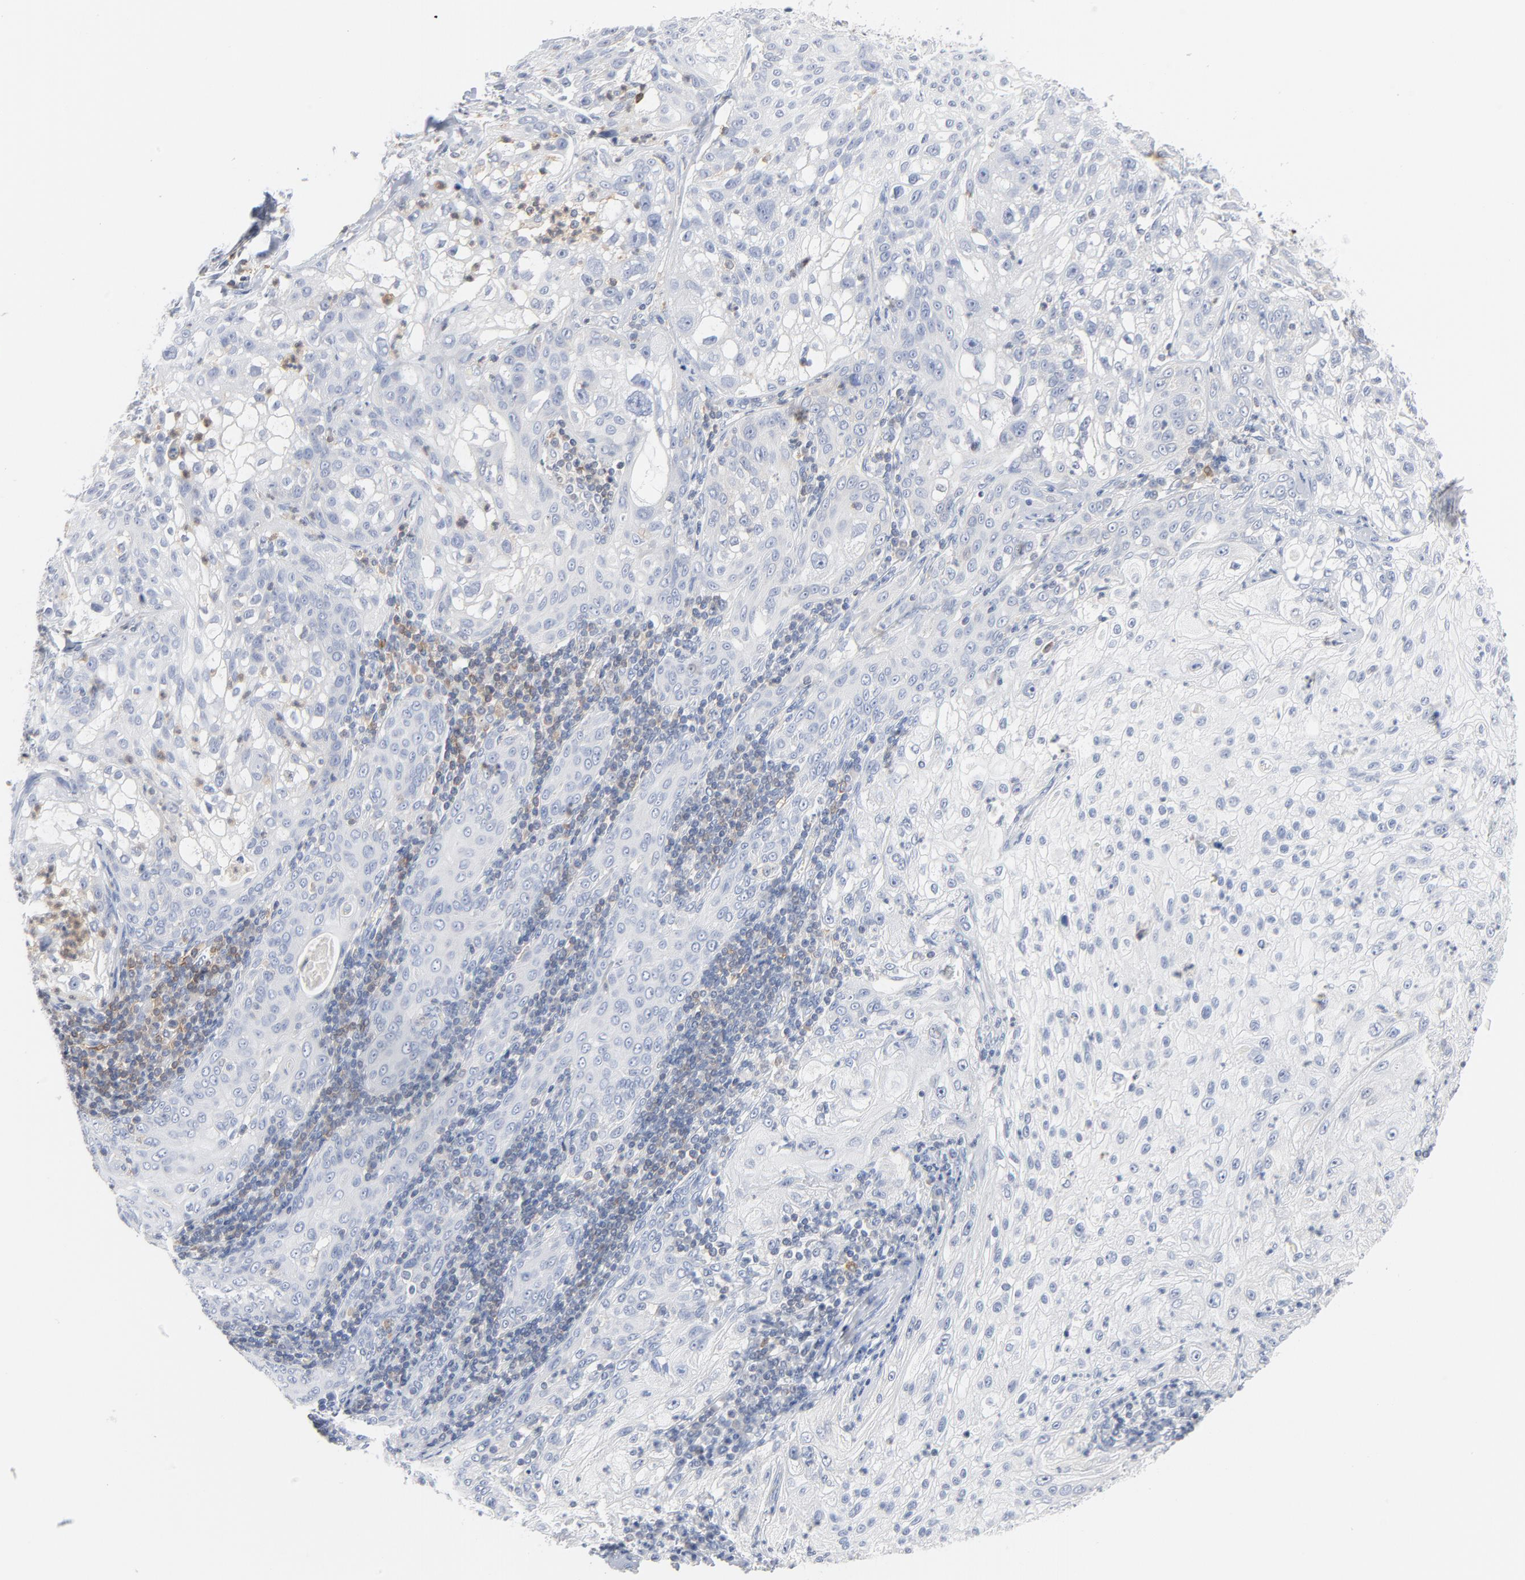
{"staining": {"intensity": "negative", "quantity": "none", "location": "none"}, "tissue": "lung cancer", "cell_type": "Tumor cells", "image_type": "cancer", "snomed": [{"axis": "morphology", "description": "Inflammation, NOS"}, {"axis": "morphology", "description": "Squamous cell carcinoma, NOS"}, {"axis": "topography", "description": "Lymph node"}, {"axis": "topography", "description": "Soft tissue"}, {"axis": "topography", "description": "Lung"}], "caption": "Tumor cells are negative for protein expression in human lung cancer. The staining was performed using DAB to visualize the protein expression in brown, while the nuclei were stained in blue with hematoxylin (Magnification: 20x).", "gene": "PTK2B", "patient": {"sex": "male", "age": 66}}